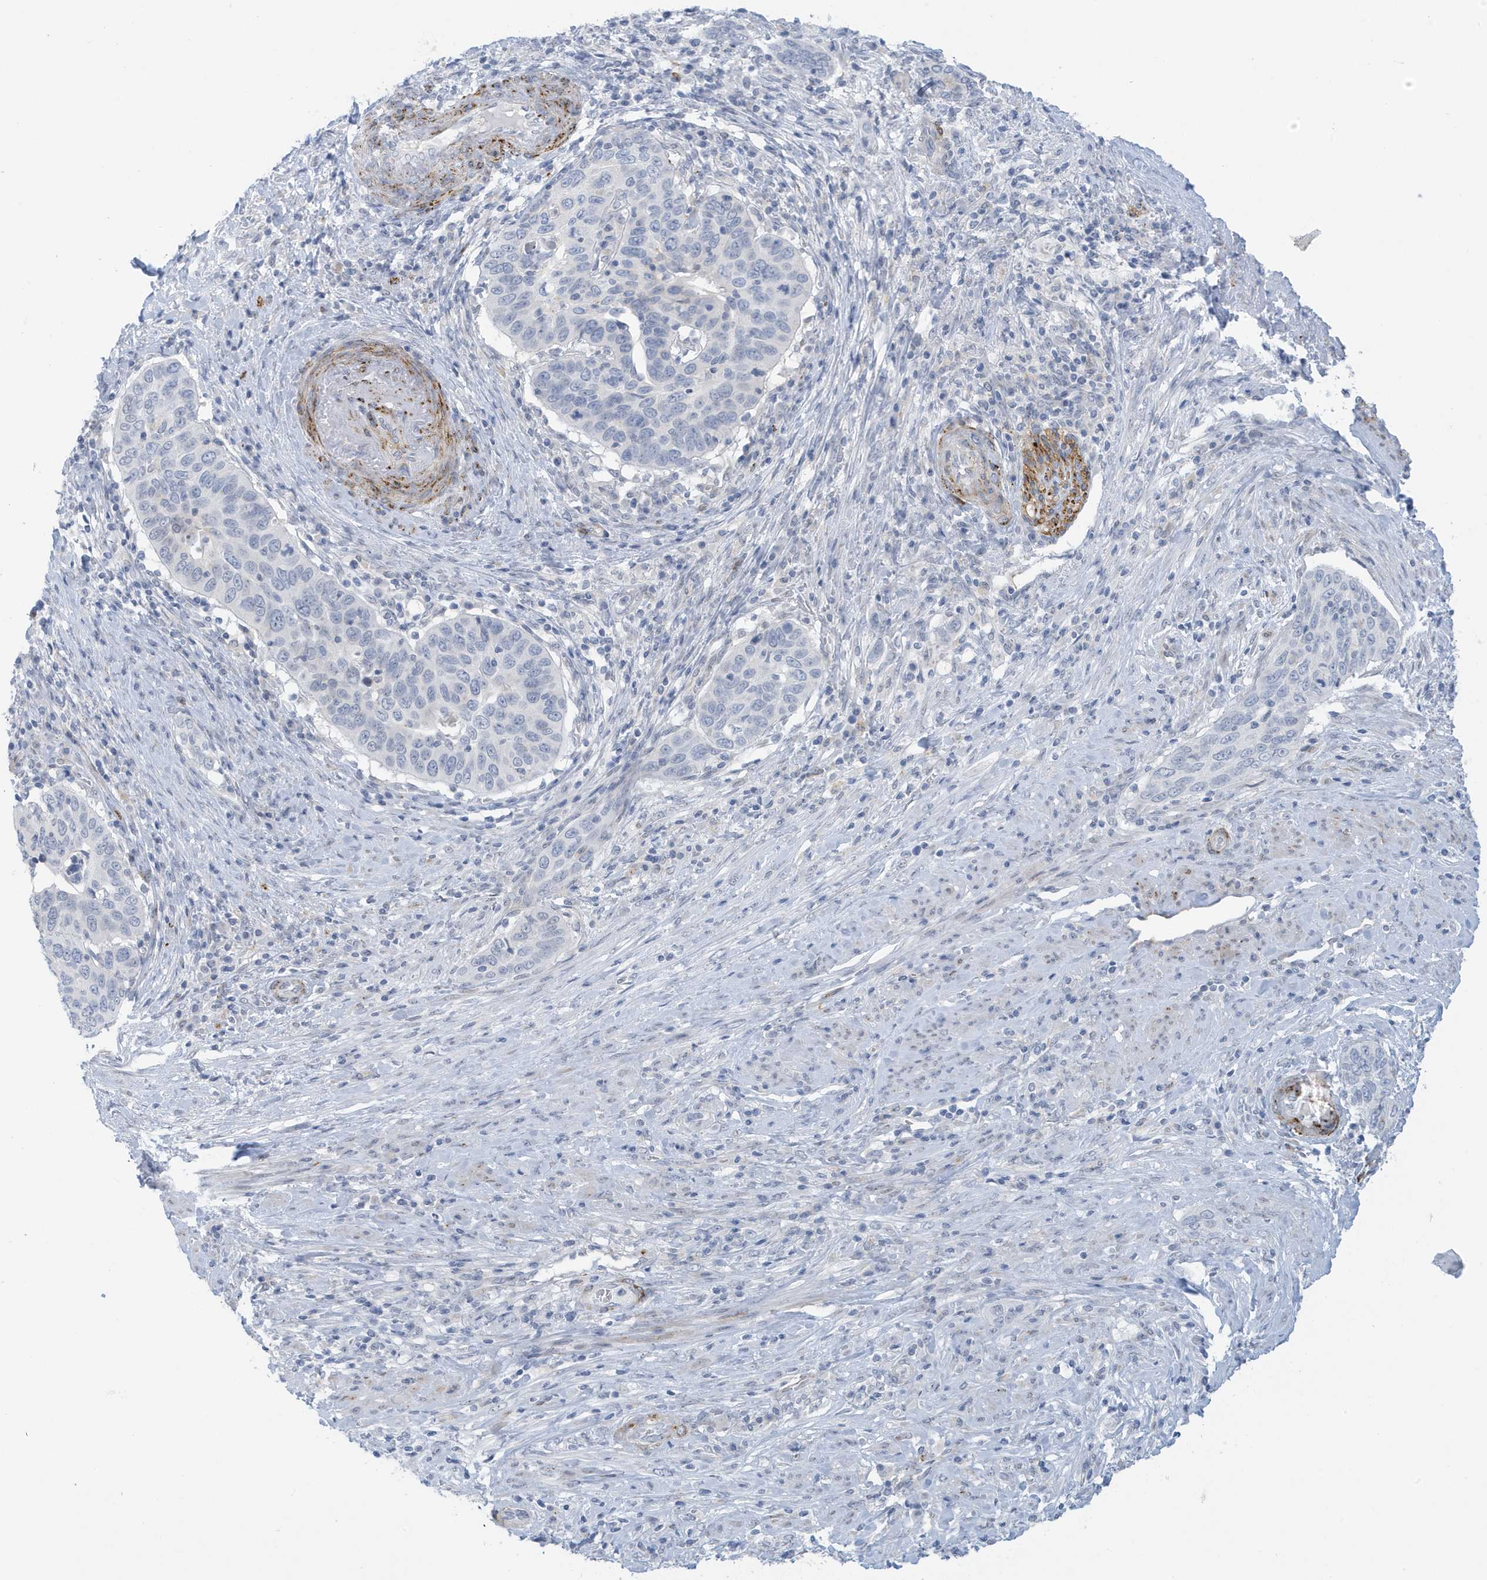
{"staining": {"intensity": "negative", "quantity": "none", "location": "none"}, "tissue": "cervical cancer", "cell_type": "Tumor cells", "image_type": "cancer", "snomed": [{"axis": "morphology", "description": "Squamous cell carcinoma, NOS"}, {"axis": "topography", "description": "Cervix"}], "caption": "Immunohistochemical staining of cervical squamous cell carcinoma shows no significant positivity in tumor cells.", "gene": "PERM1", "patient": {"sex": "female", "age": 60}}